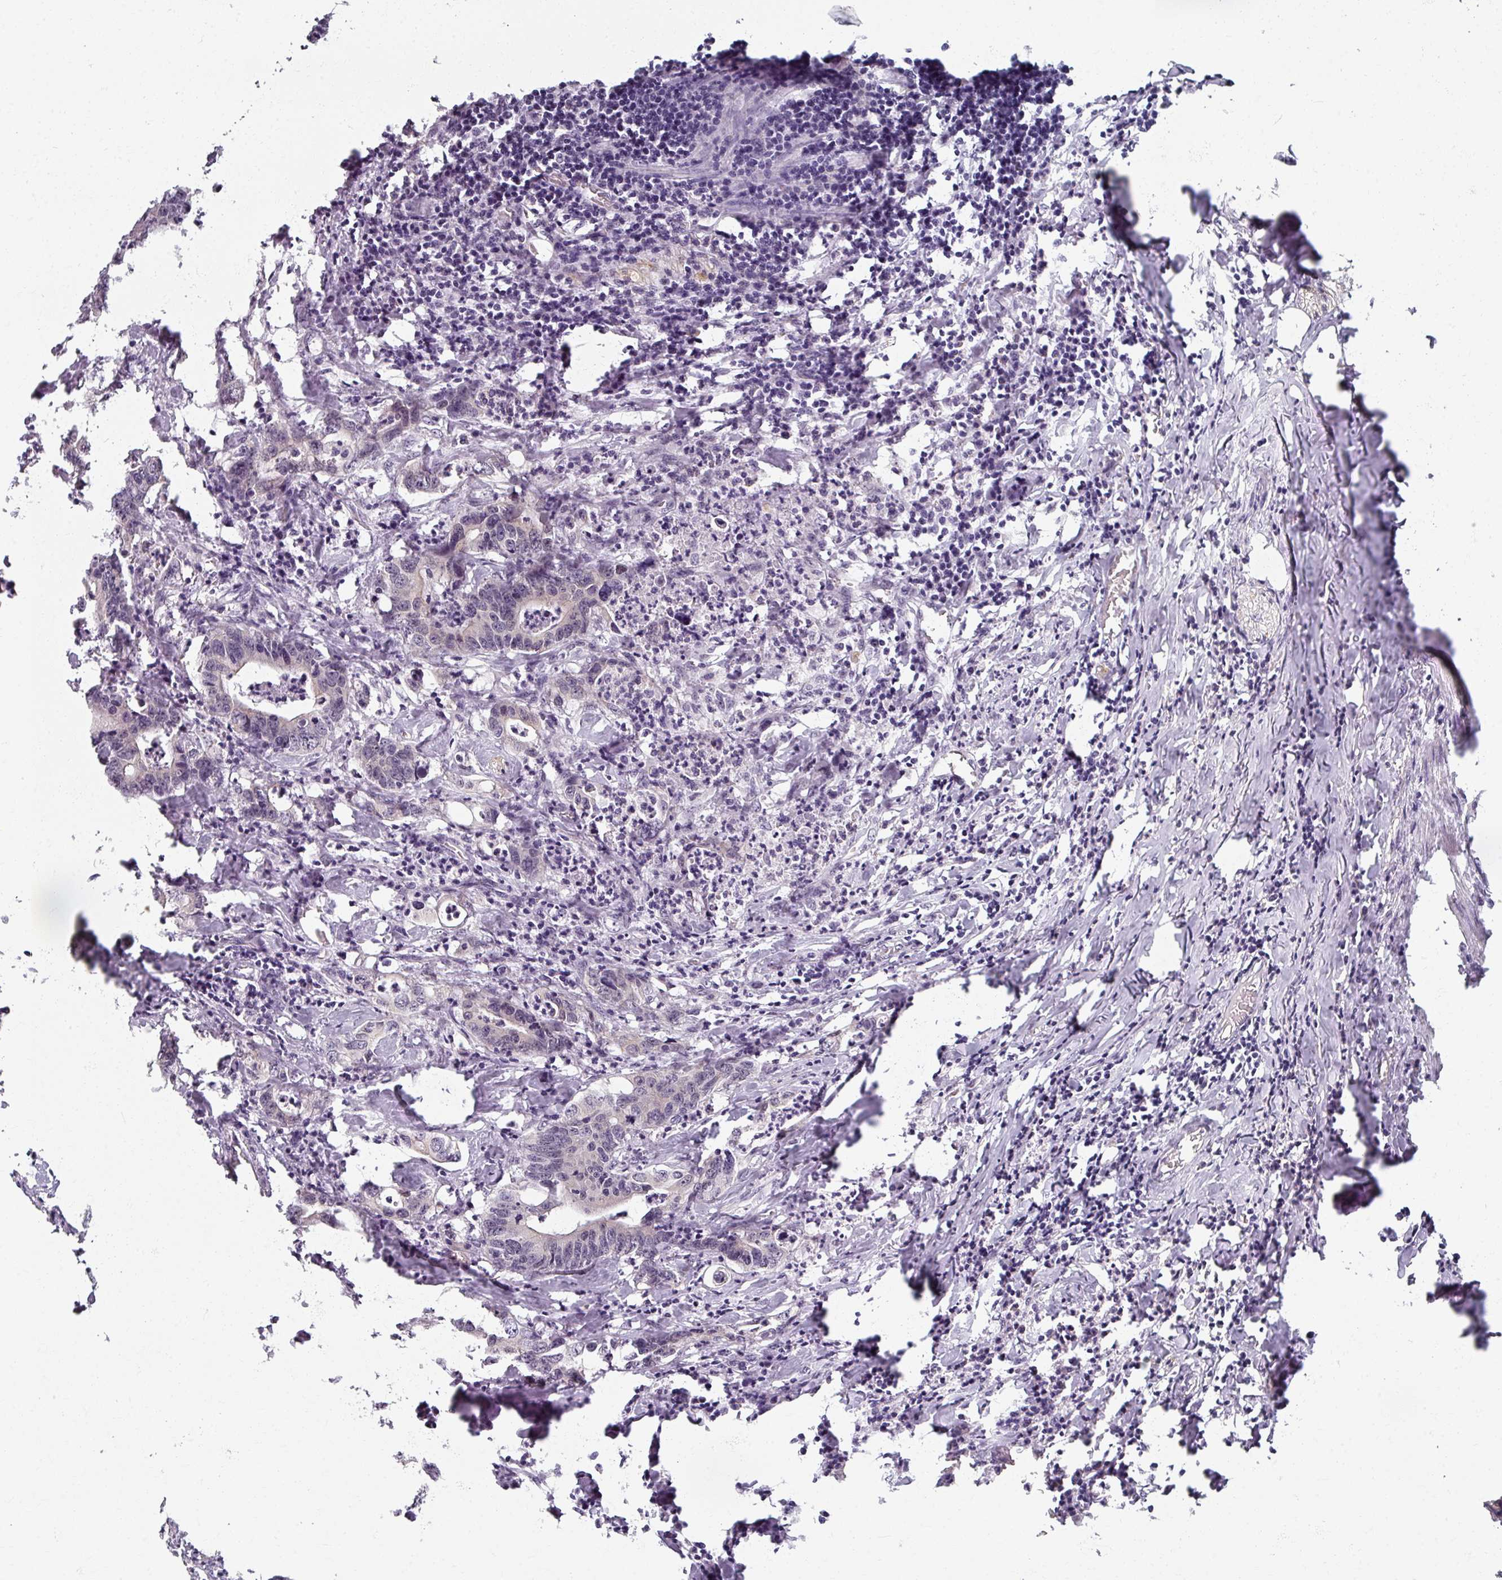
{"staining": {"intensity": "negative", "quantity": "none", "location": "none"}, "tissue": "colorectal cancer", "cell_type": "Tumor cells", "image_type": "cancer", "snomed": [{"axis": "morphology", "description": "Adenocarcinoma, NOS"}, {"axis": "topography", "description": "Colon"}], "caption": "This photomicrograph is of colorectal cancer stained with immunohistochemistry (IHC) to label a protein in brown with the nuclei are counter-stained blue. There is no expression in tumor cells. (Brightfield microscopy of DAB (3,3'-diaminobenzidine) IHC at high magnification).", "gene": "RIPOR3", "patient": {"sex": "female", "age": 75}}